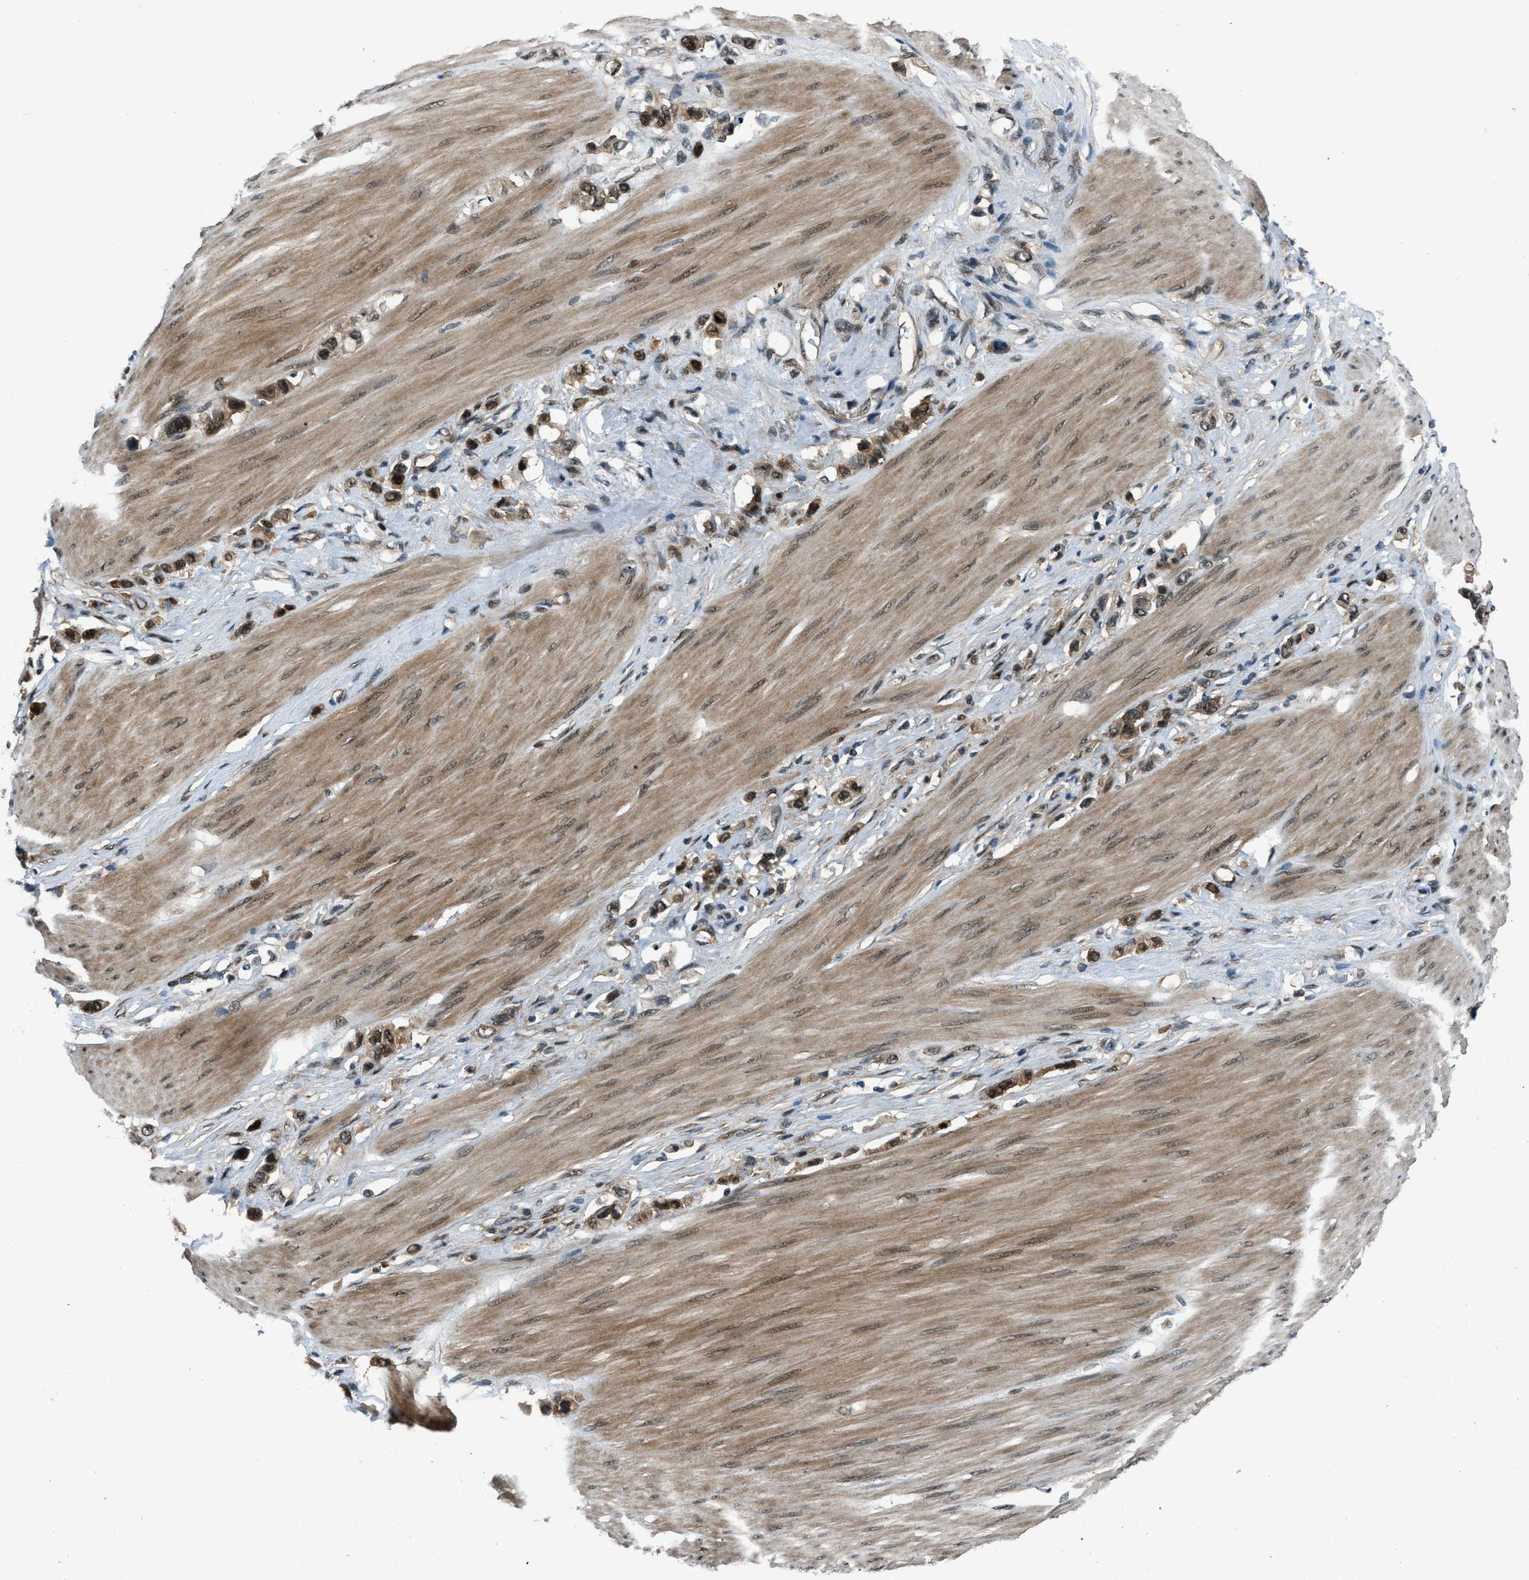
{"staining": {"intensity": "strong", "quantity": ">75%", "location": "cytoplasmic/membranous,nuclear"}, "tissue": "stomach cancer", "cell_type": "Tumor cells", "image_type": "cancer", "snomed": [{"axis": "morphology", "description": "Adenocarcinoma, NOS"}, {"axis": "topography", "description": "Stomach"}], "caption": "Tumor cells reveal strong cytoplasmic/membranous and nuclear staining in about >75% of cells in stomach adenocarcinoma. The staining was performed using DAB to visualize the protein expression in brown, while the nuclei were stained in blue with hematoxylin (Magnification: 20x).", "gene": "NUDCD3", "patient": {"sex": "female", "age": 65}}